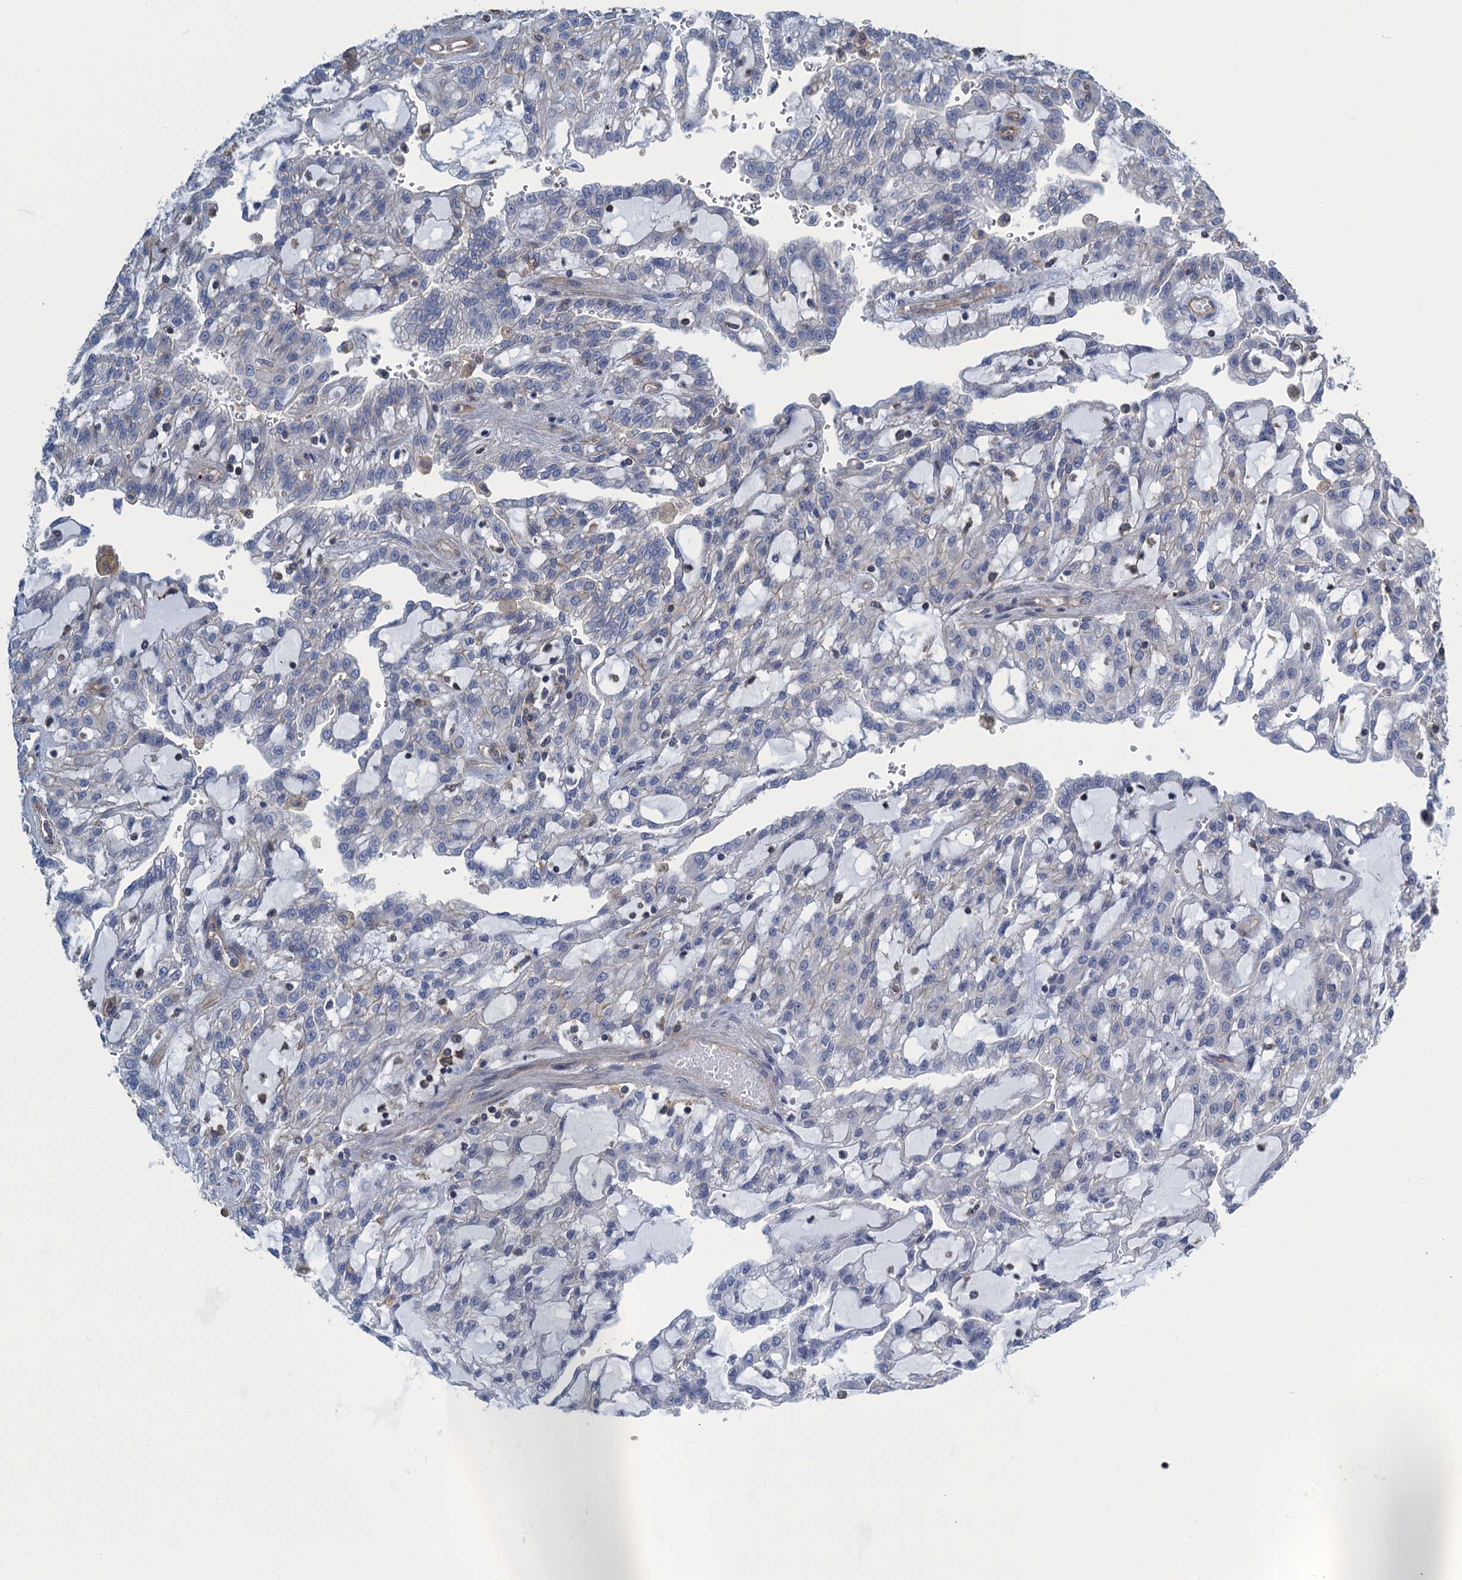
{"staining": {"intensity": "negative", "quantity": "none", "location": "none"}, "tissue": "renal cancer", "cell_type": "Tumor cells", "image_type": "cancer", "snomed": [{"axis": "morphology", "description": "Adenocarcinoma, NOS"}, {"axis": "topography", "description": "Kidney"}], "caption": "IHC histopathology image of neoplastic tissue: adenocarcinoma (renal) stained with DAB displays no significant protein staining in tumor cells. (Immunohistochemistry, brightfield microscopy, high magnification).", "gene": "PROSER2", "patient": {"sex": "male", "age": 63}}